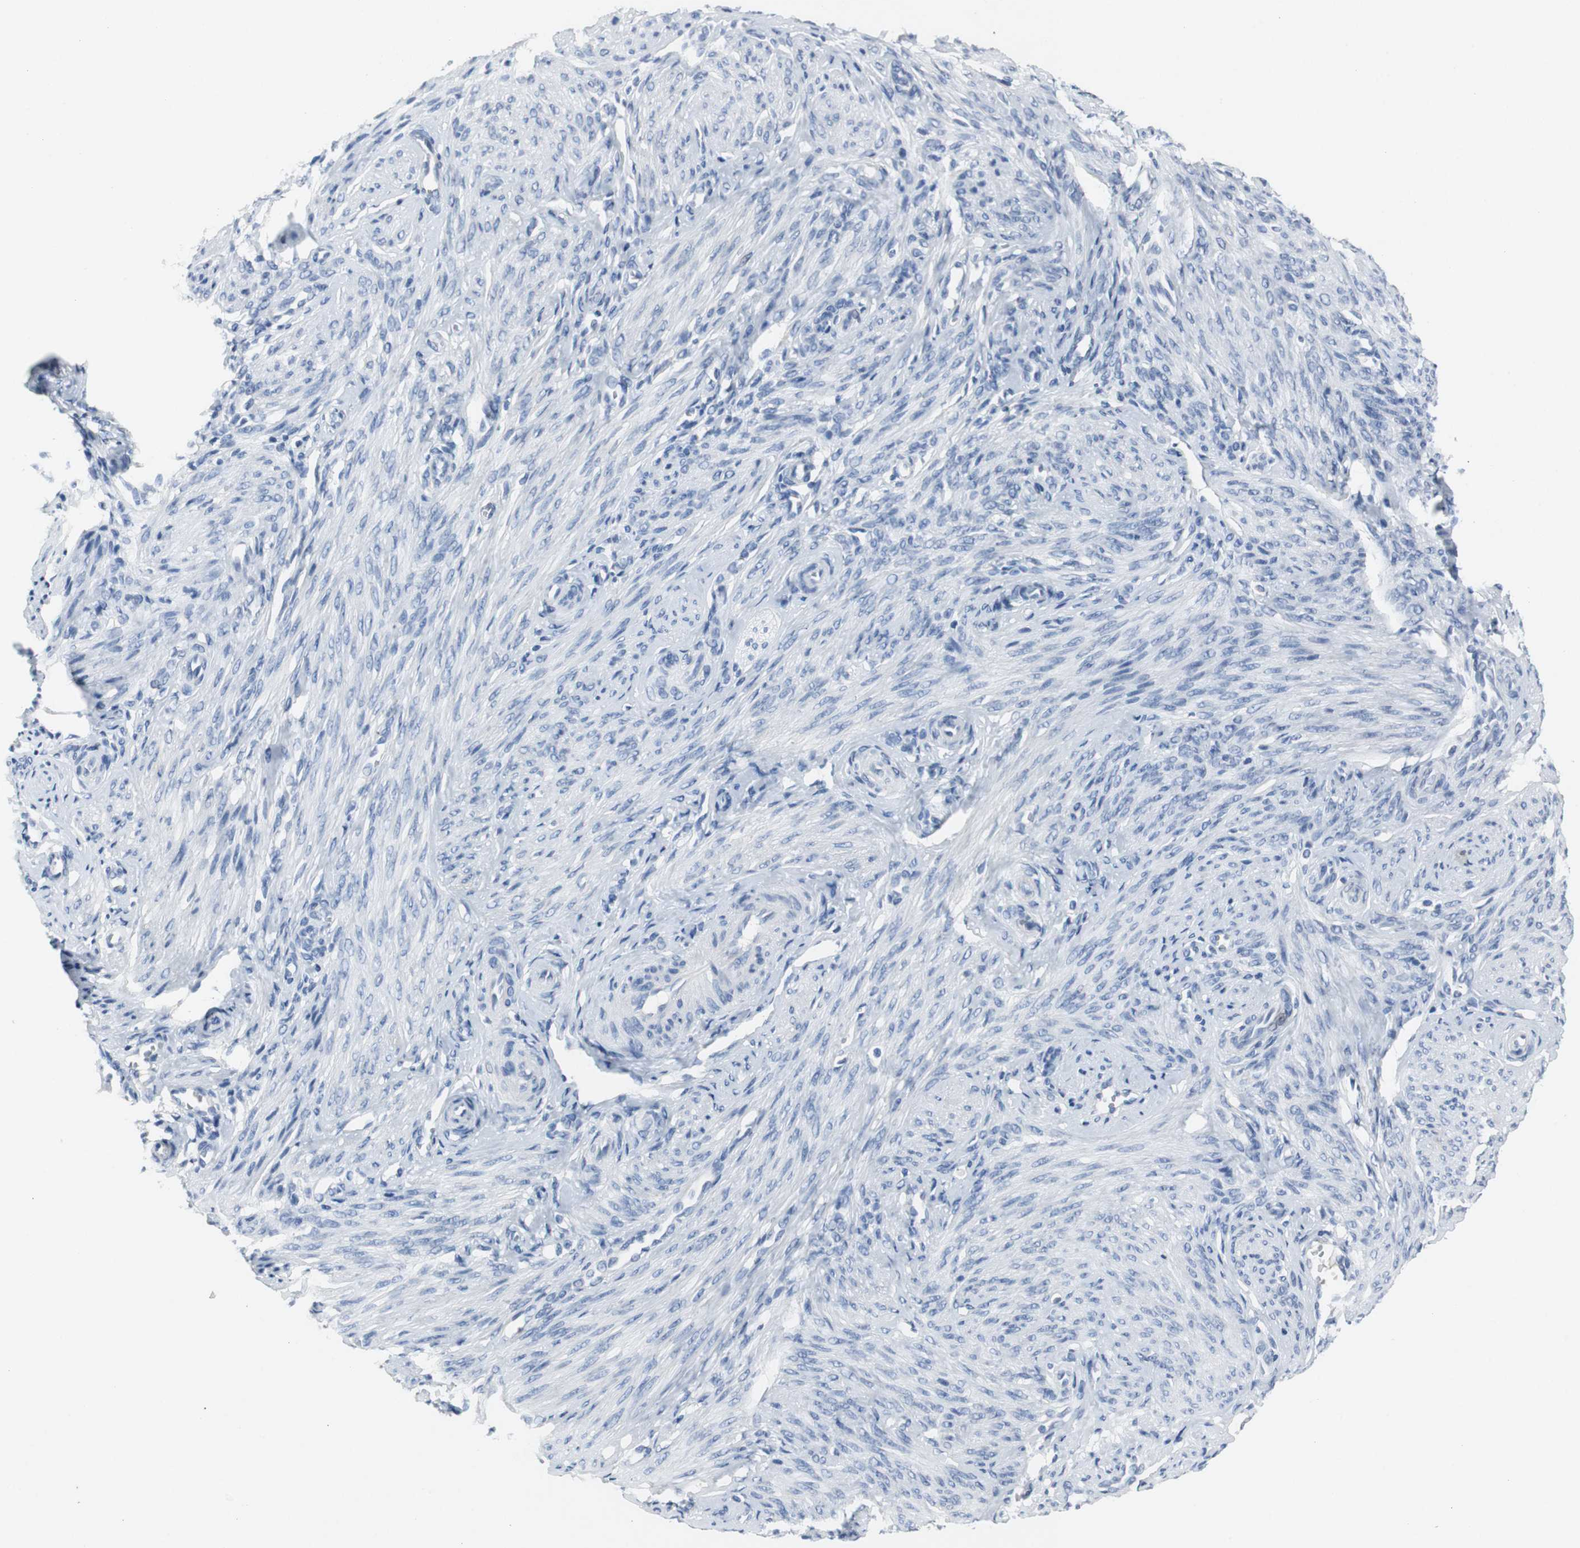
{"staining": {"intensity": "negative", "quantity": "none", "location": "none"}, "tissue": "endometrium", "cell_type": "Cells in endometrial stroma", "image_type": "normal", "snomed": [{"axis": "morphology", "description": "Normal tissue, NOS"}, {"axis": "topography", "description": "Endometrium"}], "caption": "Endometrium was stained to show a protein in brown. There is no significant expression in cells in endometrial stroma. The staining is performed using DAB brown chromogen with nuclei counter-stained in using hematoxylin.", "gene": "LRP2", "patient": {"sex": "female", "age": 27}}